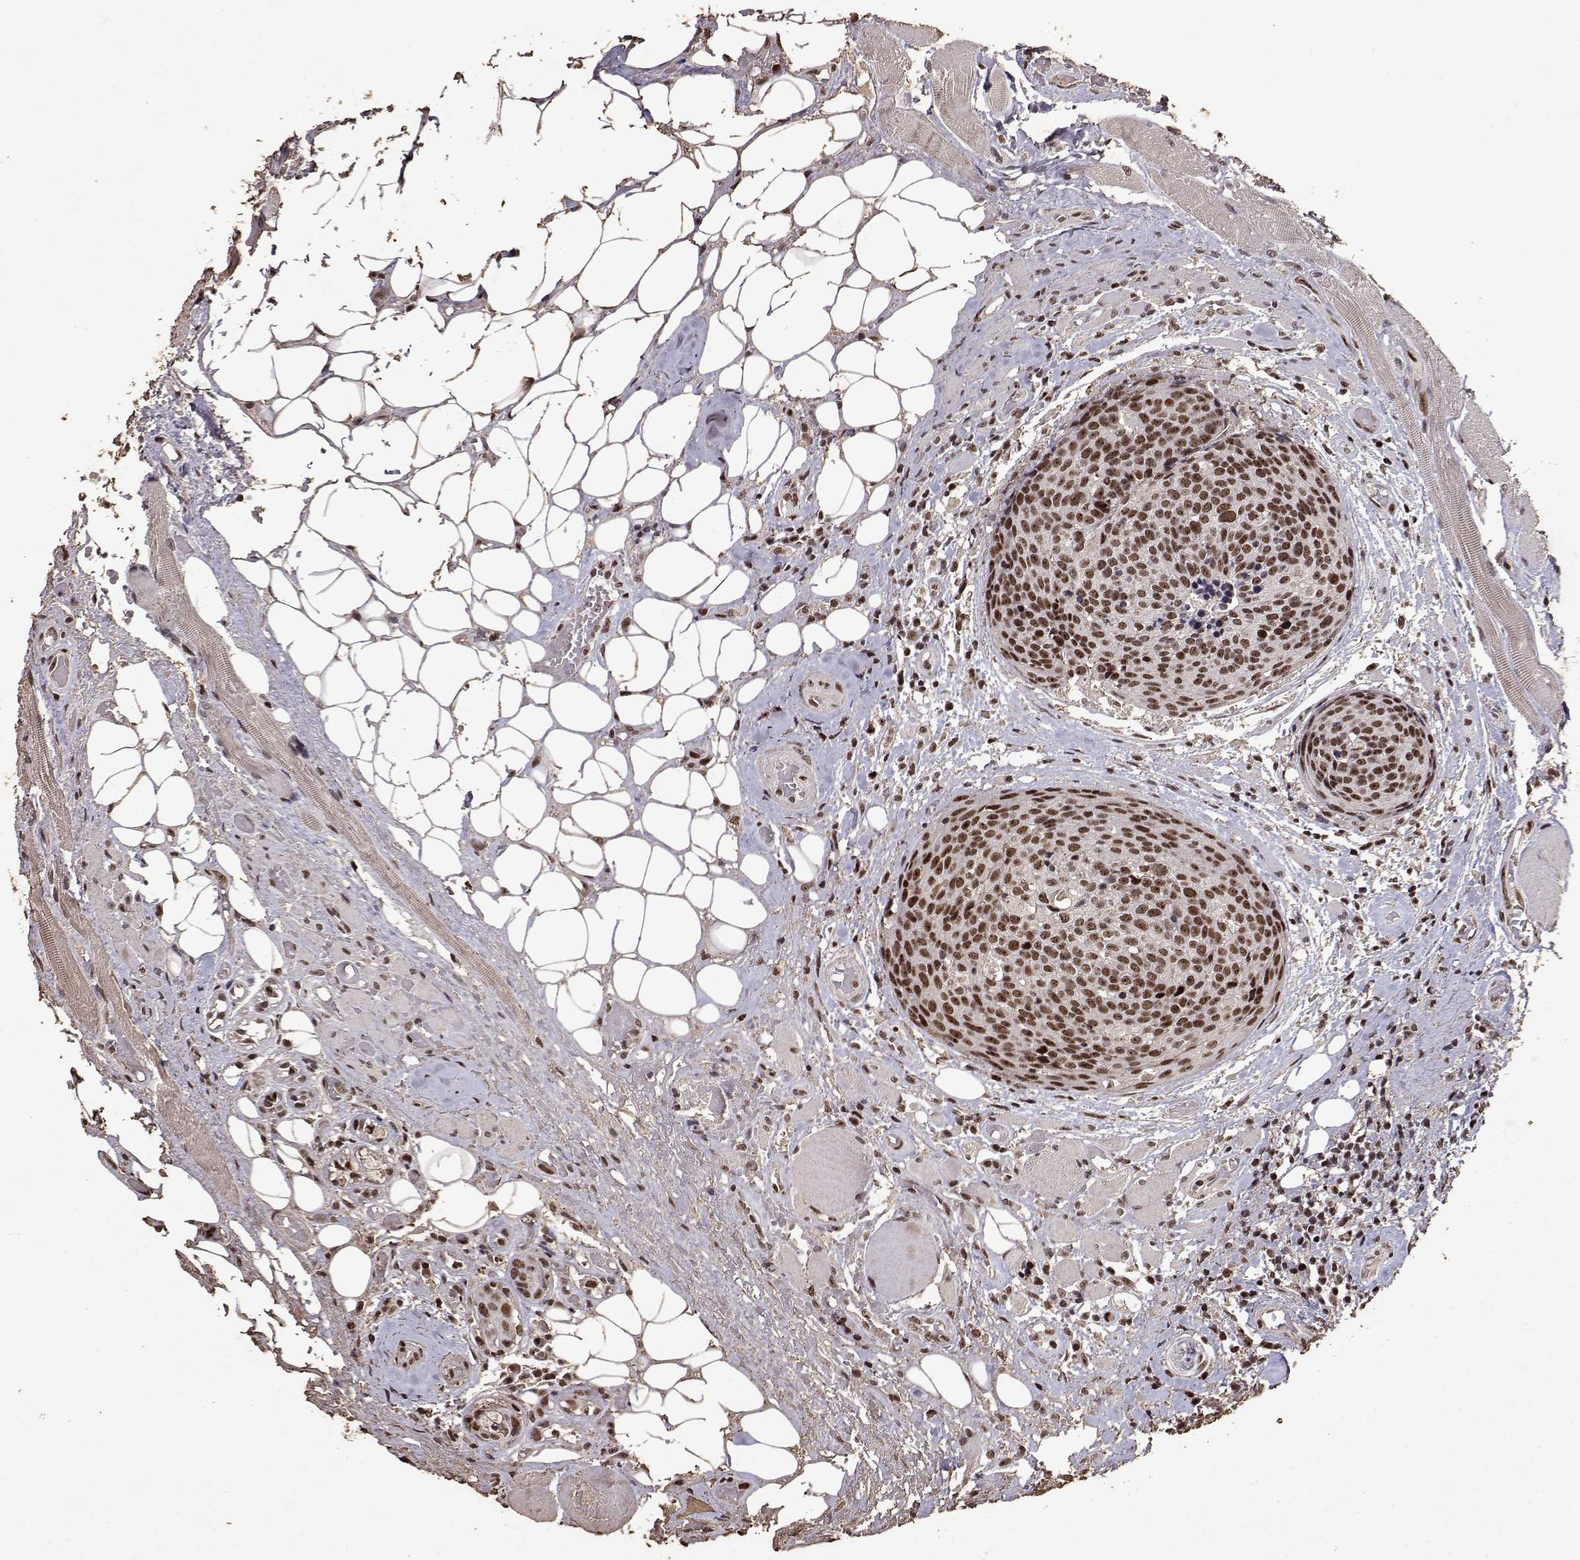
{"staining": {"intensity": "strong", "quantity": ">75%", "location": "nuclear"}, "tissue": "head and neck cancer", "cell_type": "Tumor cells", "image_type": "cancer", "snomed": [{"axis": "morphology", "description": "Squamous cell carcinoma, NOS"}, {"axis": "topography", "description": "Oral tissue"}, {"axis": "topography", "description": "Head-Neck"}], "caption": "This is a micrograph of immunohistochemistry staining of head and neck cancer (squamous cell carcinoma), which shows strong staining in the nuclear of tumor cells.", "gene": "TOE1", "patient": {"sex": "male", "age": 64}}